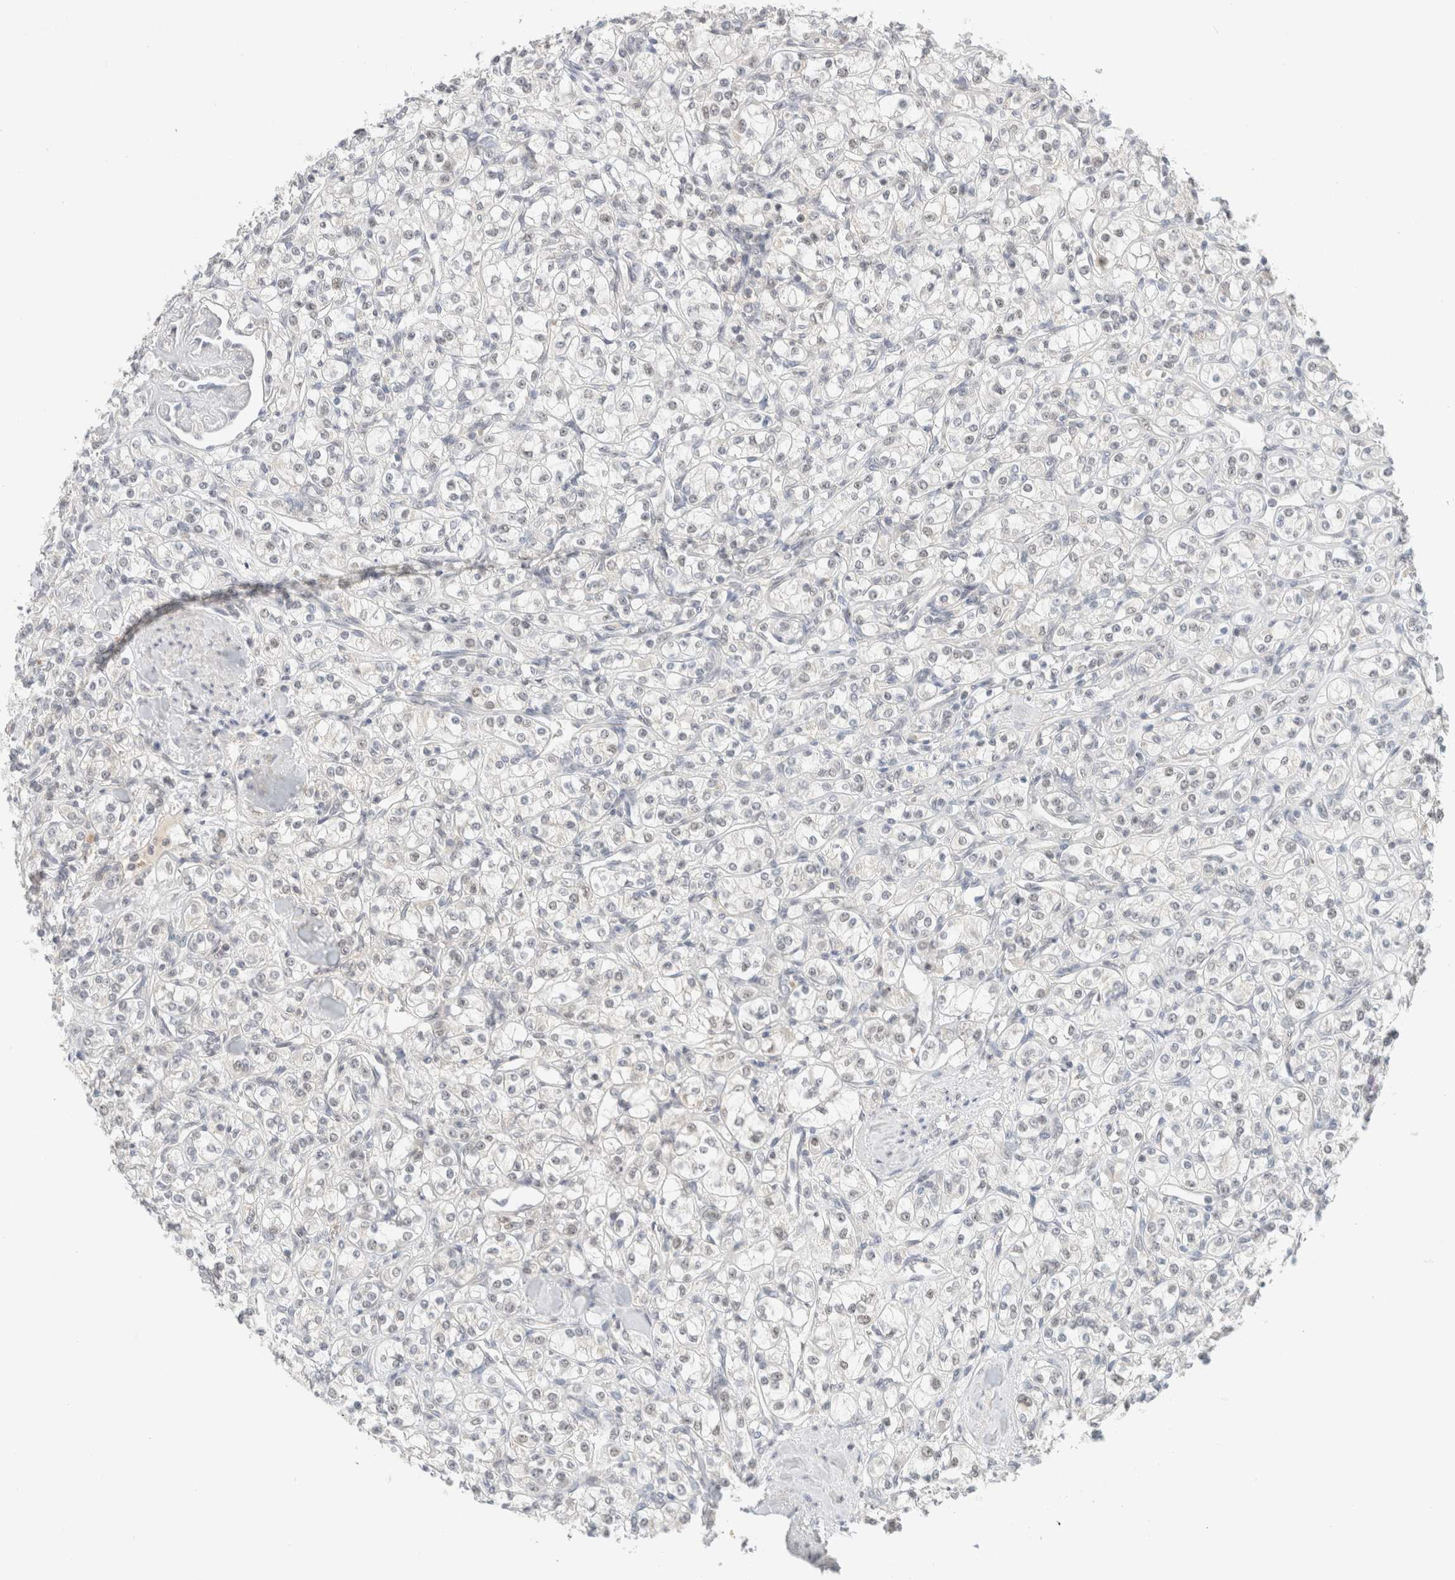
{"staining": {"intensity": "negative", "quantity": "none", "location": "none"}, "tissue": "renal cancer", "cell_type": "Tumor cells", "image_type": "cancer", "snomed": [{"axis": "morphology", "description": "Adenocarcinoma, NOS"}, {"axis": "topography", "description": "Kidney"}], "caption": "Immunohistochemistry of human renal adenocarcinoma exhibits no expression in tumor cells.", "gene": "MRM3", "patient": {"sex": "male", "age": 77}}